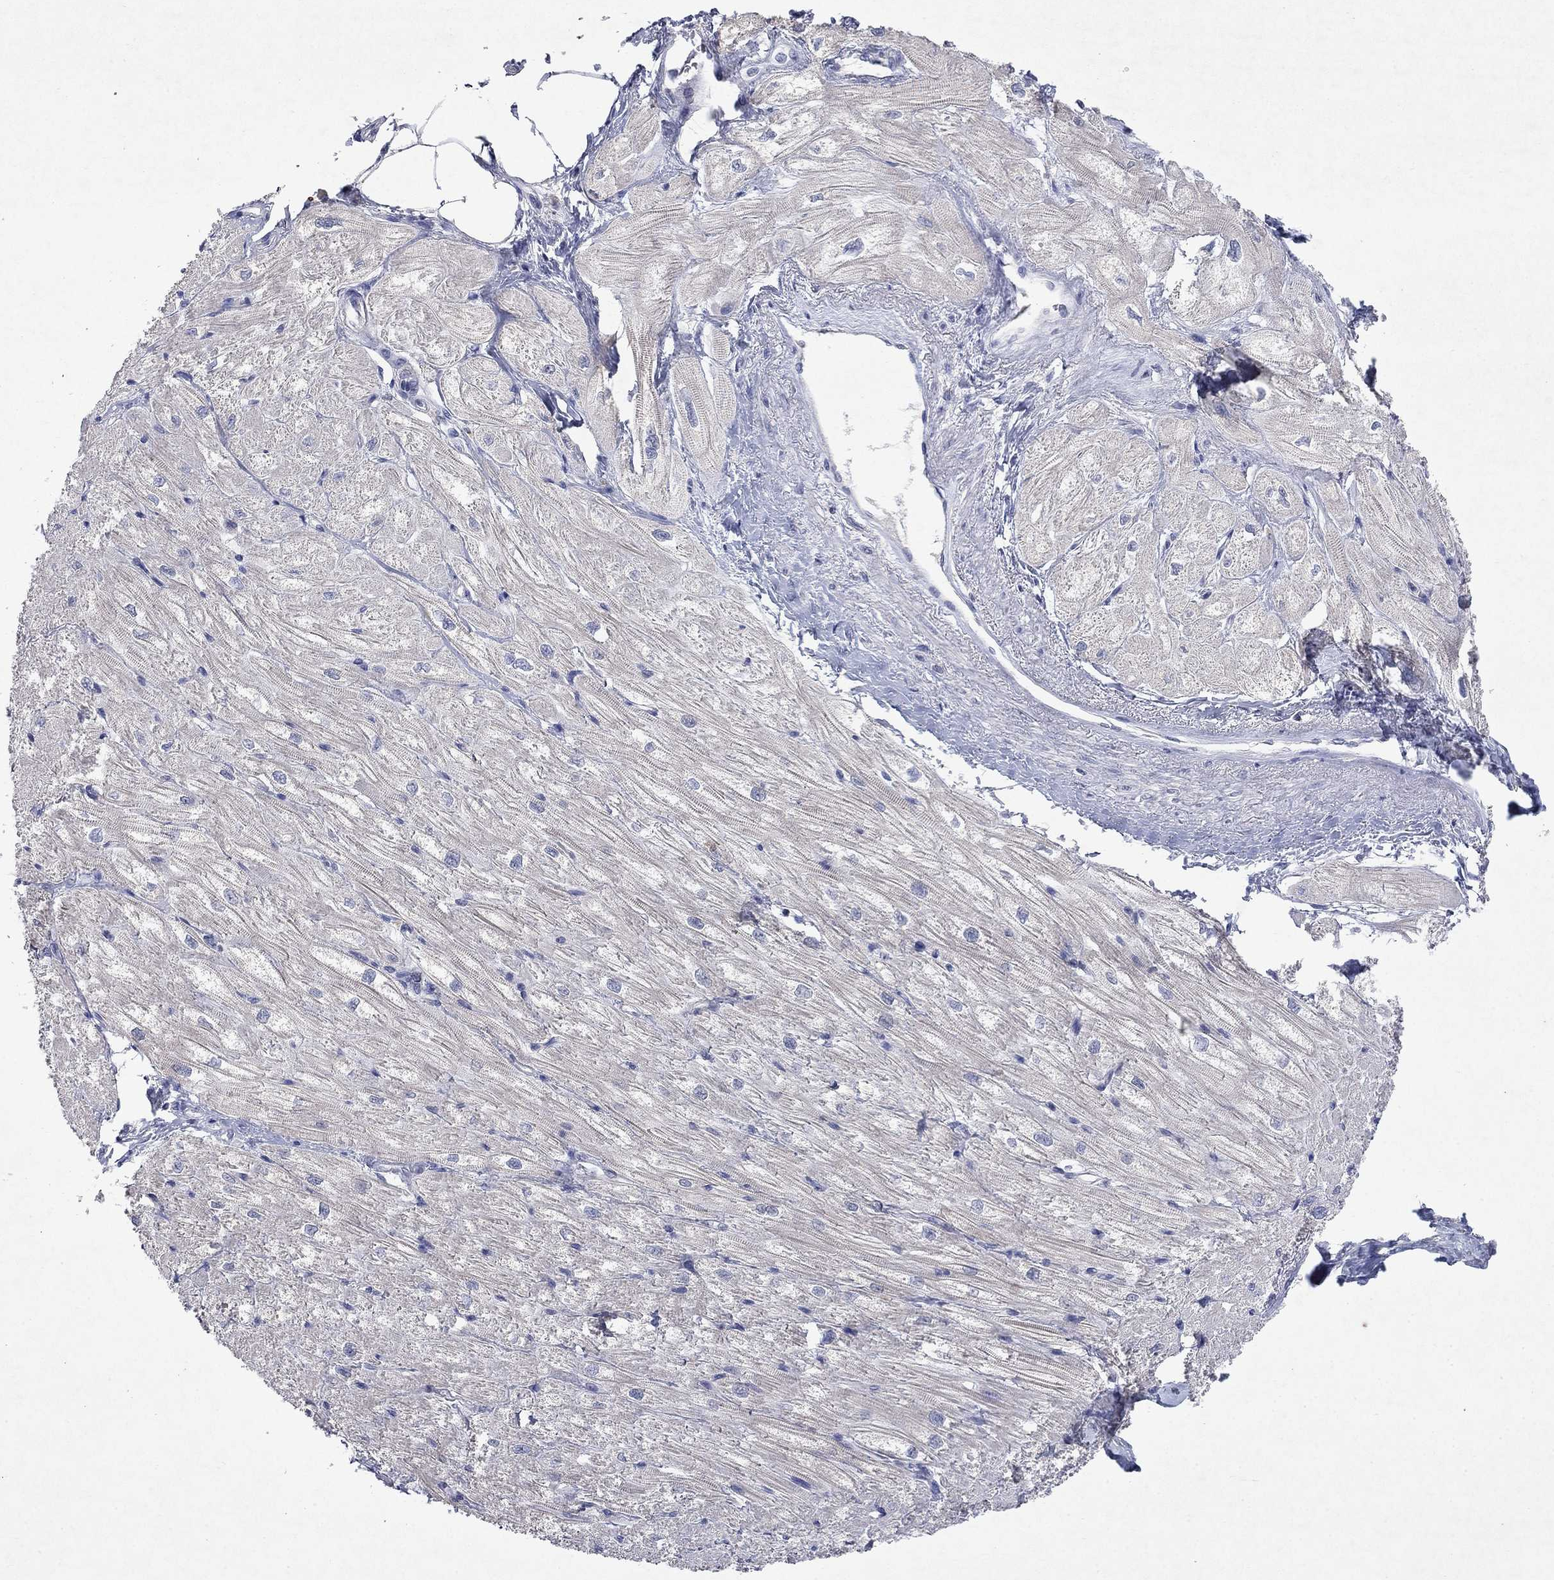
{"staining": {"intensity": "negative", "quantity": "none", "location": "none"}, "tissue": "heart muscle", "cell_type": "Cardiomyocytes", "image_type": "normal", "snomed": [{"axis": "morphology", "description": "Normal tissue, NOS"}, {"axis": "topography", "description": "Heart"}], "caption": "High magnification brightfield microscopy of benign heart muscle stained with DAB (3,3'-diaminobenzidine) (brown) and counterstained with hematoxylin (blue): cardiomyocytes show no significant staining. (DAB (3,3'-diaminobenzidine) IHC, high magnification).", "gene": "TMEM97", "patient": {"sex": "male", "age": 57}}